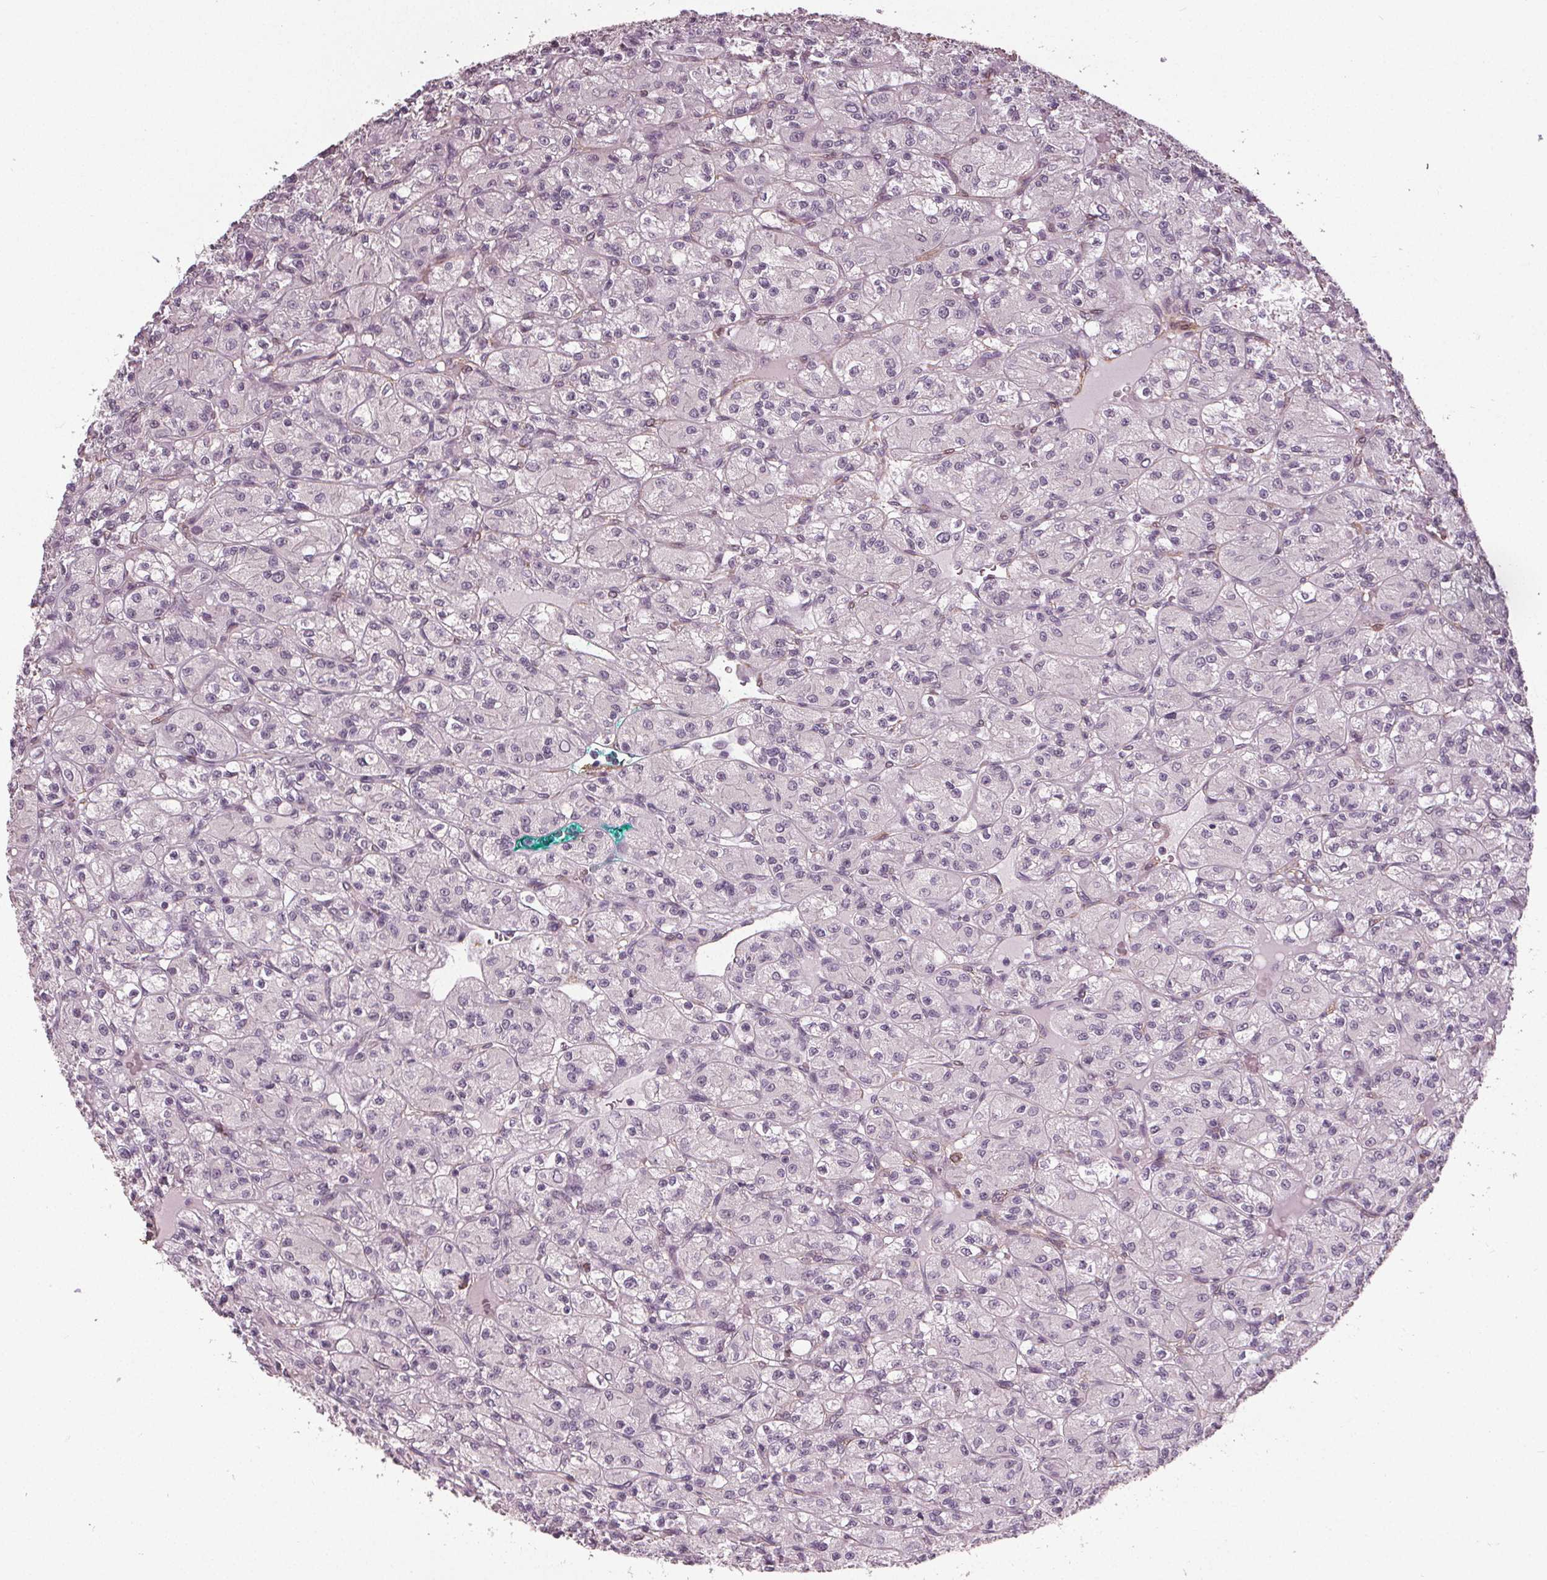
{"staining": {"intensity": "negative", "quantity": "none", "location": "none"}, "tissue": "renal cancer", "cell_type": "Tumor cells", "image_type": "cancer", "snomed": [{"axis": "morphology", "description": "Adenocarcinoma, NOS"}, {"axis": "topography", "description": "Kidney"}], "caption": "Tumor cells are negative for protein expression in human renal cancer.", "gene": "PKP1", "patient": {"sex": "female", "age": 70}}